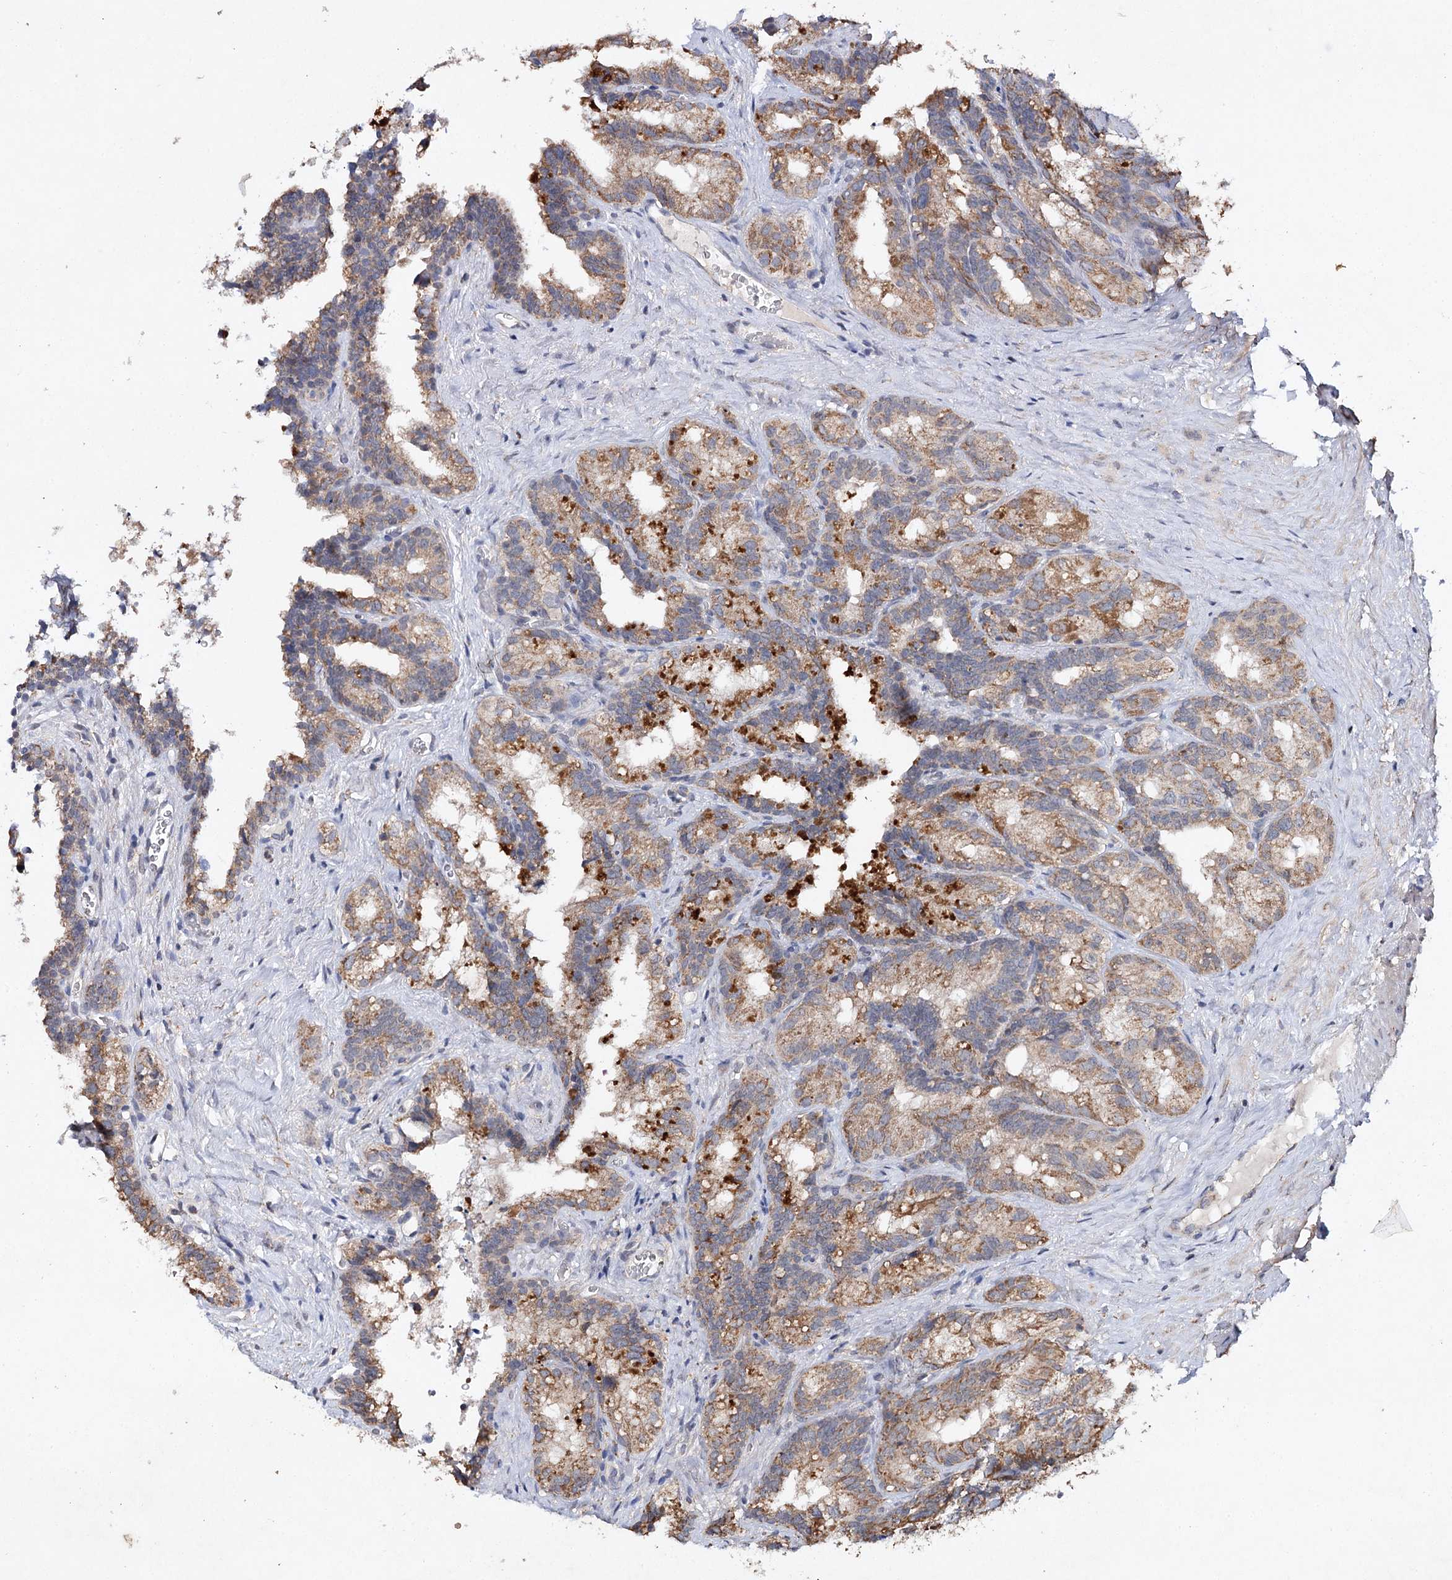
{"staining": {"intensity": "moderate", "quantity": ">75%", "location": "cytoplasmic/membranous"}, "tissue": "seminal vesicle", "cell_type": "Glandular cells", "image_type": "normal", "snomed": [{"axis": "morphology", "description": "Normal tissue, NOS"}, {"axis": "topography", "description": "Seminal veicle"}], "caption": "High-magnification brightfield microscopy of normal seminal vesicle stained with DAB (brown) and counterstained with hematoxylin (blue). glandular cells exhibit moderate cytoplasmic/membranous positivity is appreciated in approximately>75% of cells.", "gene": "PIK3CB", "patient": {"sex": "male", "age": 60}}